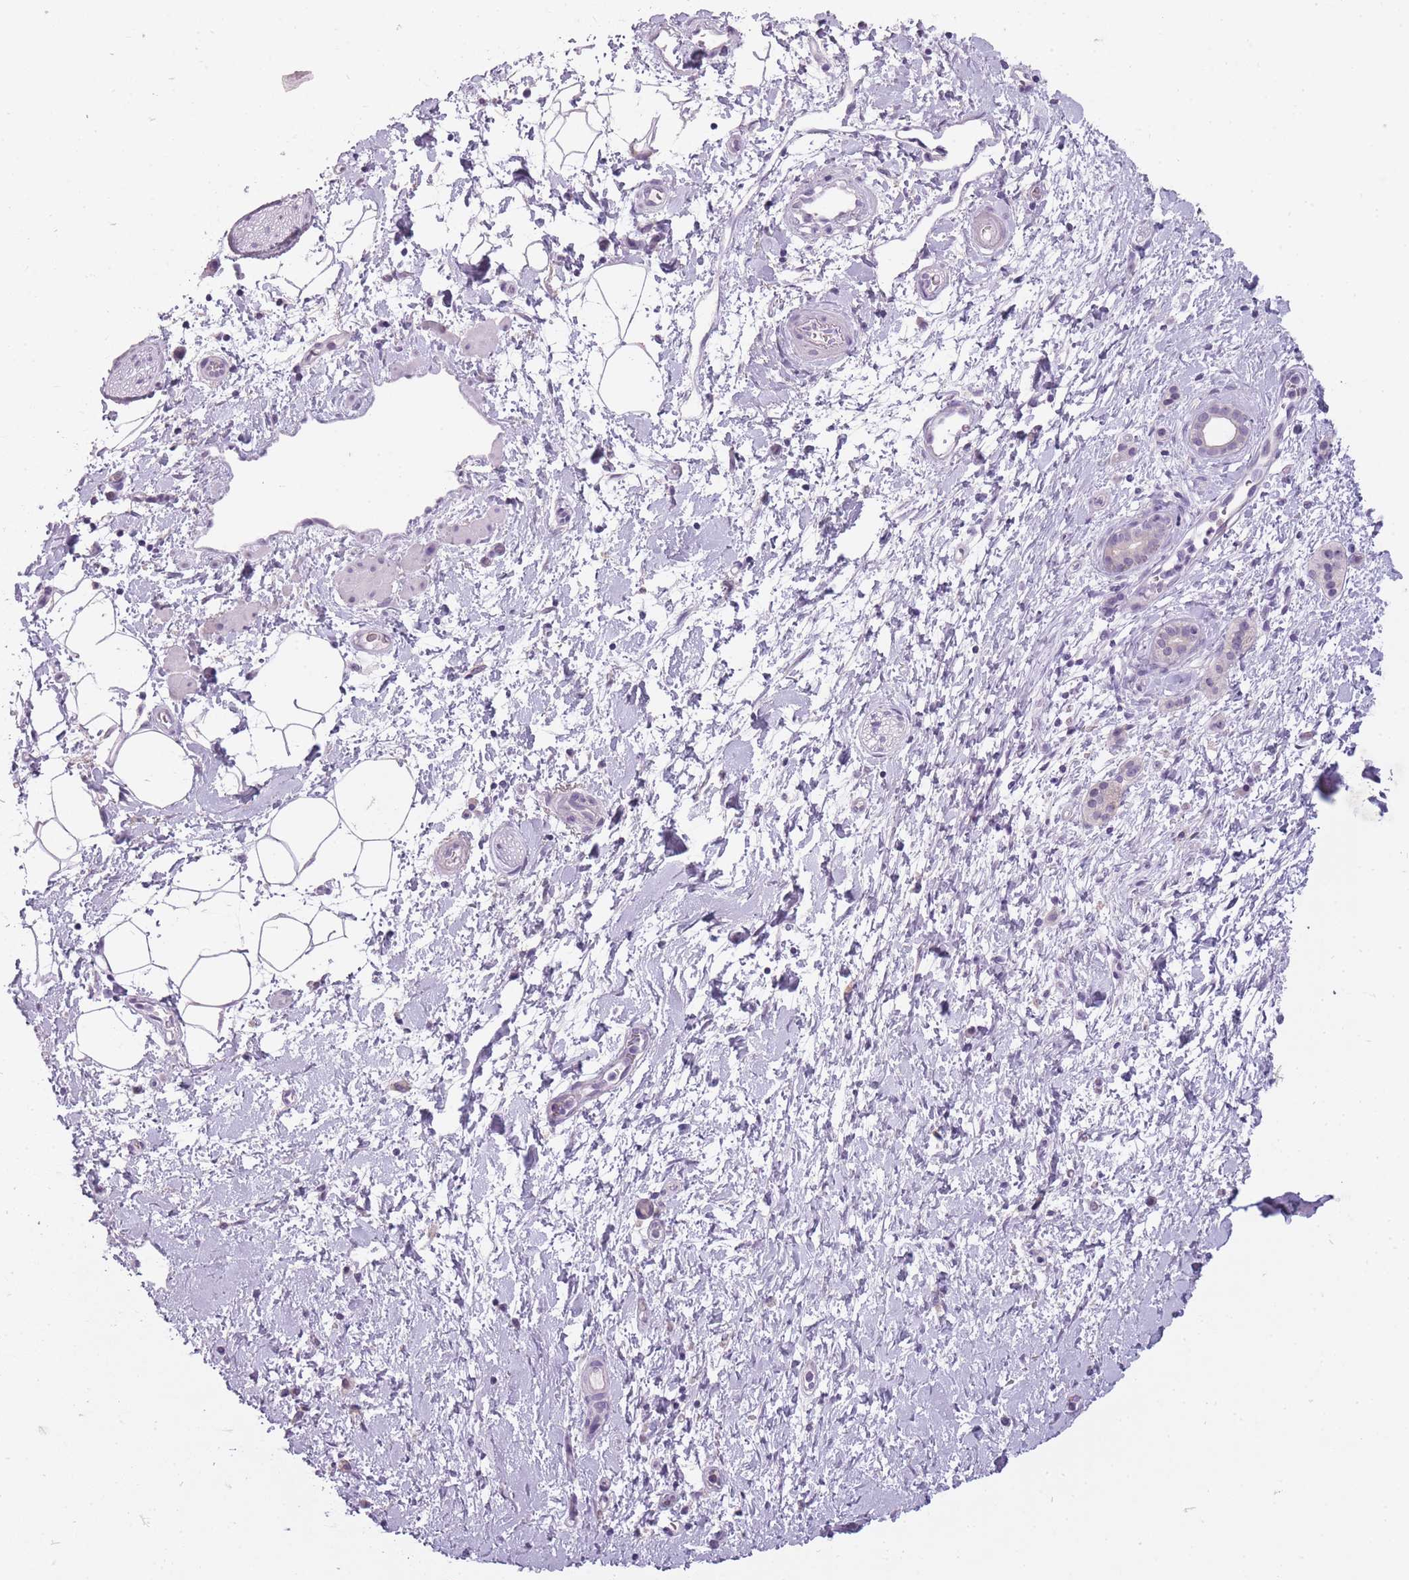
{"staining": {"intensity": "negative", "quantity": "none", "location": "none"}, "tissue": "adipose tissue", "cell_type": "Adipocytes", "image_type": "normal", "snomed": [{"axis": "morphology", "description": "Normal tissue, NOS"}, {"axis": "morphology", "description": "Adenocarcinoma, NOS"}, {"axis": "topography", "description": "Pancreas"}, {"axis": "topography", "description": "Peripheral nerve tissue"}], "caption": "The photomicrograph demonstrates no significant staining in adipocytes of adipose tissue.", "gene": "FAM43B", "patient": {"sex": "female", "age": 77}}